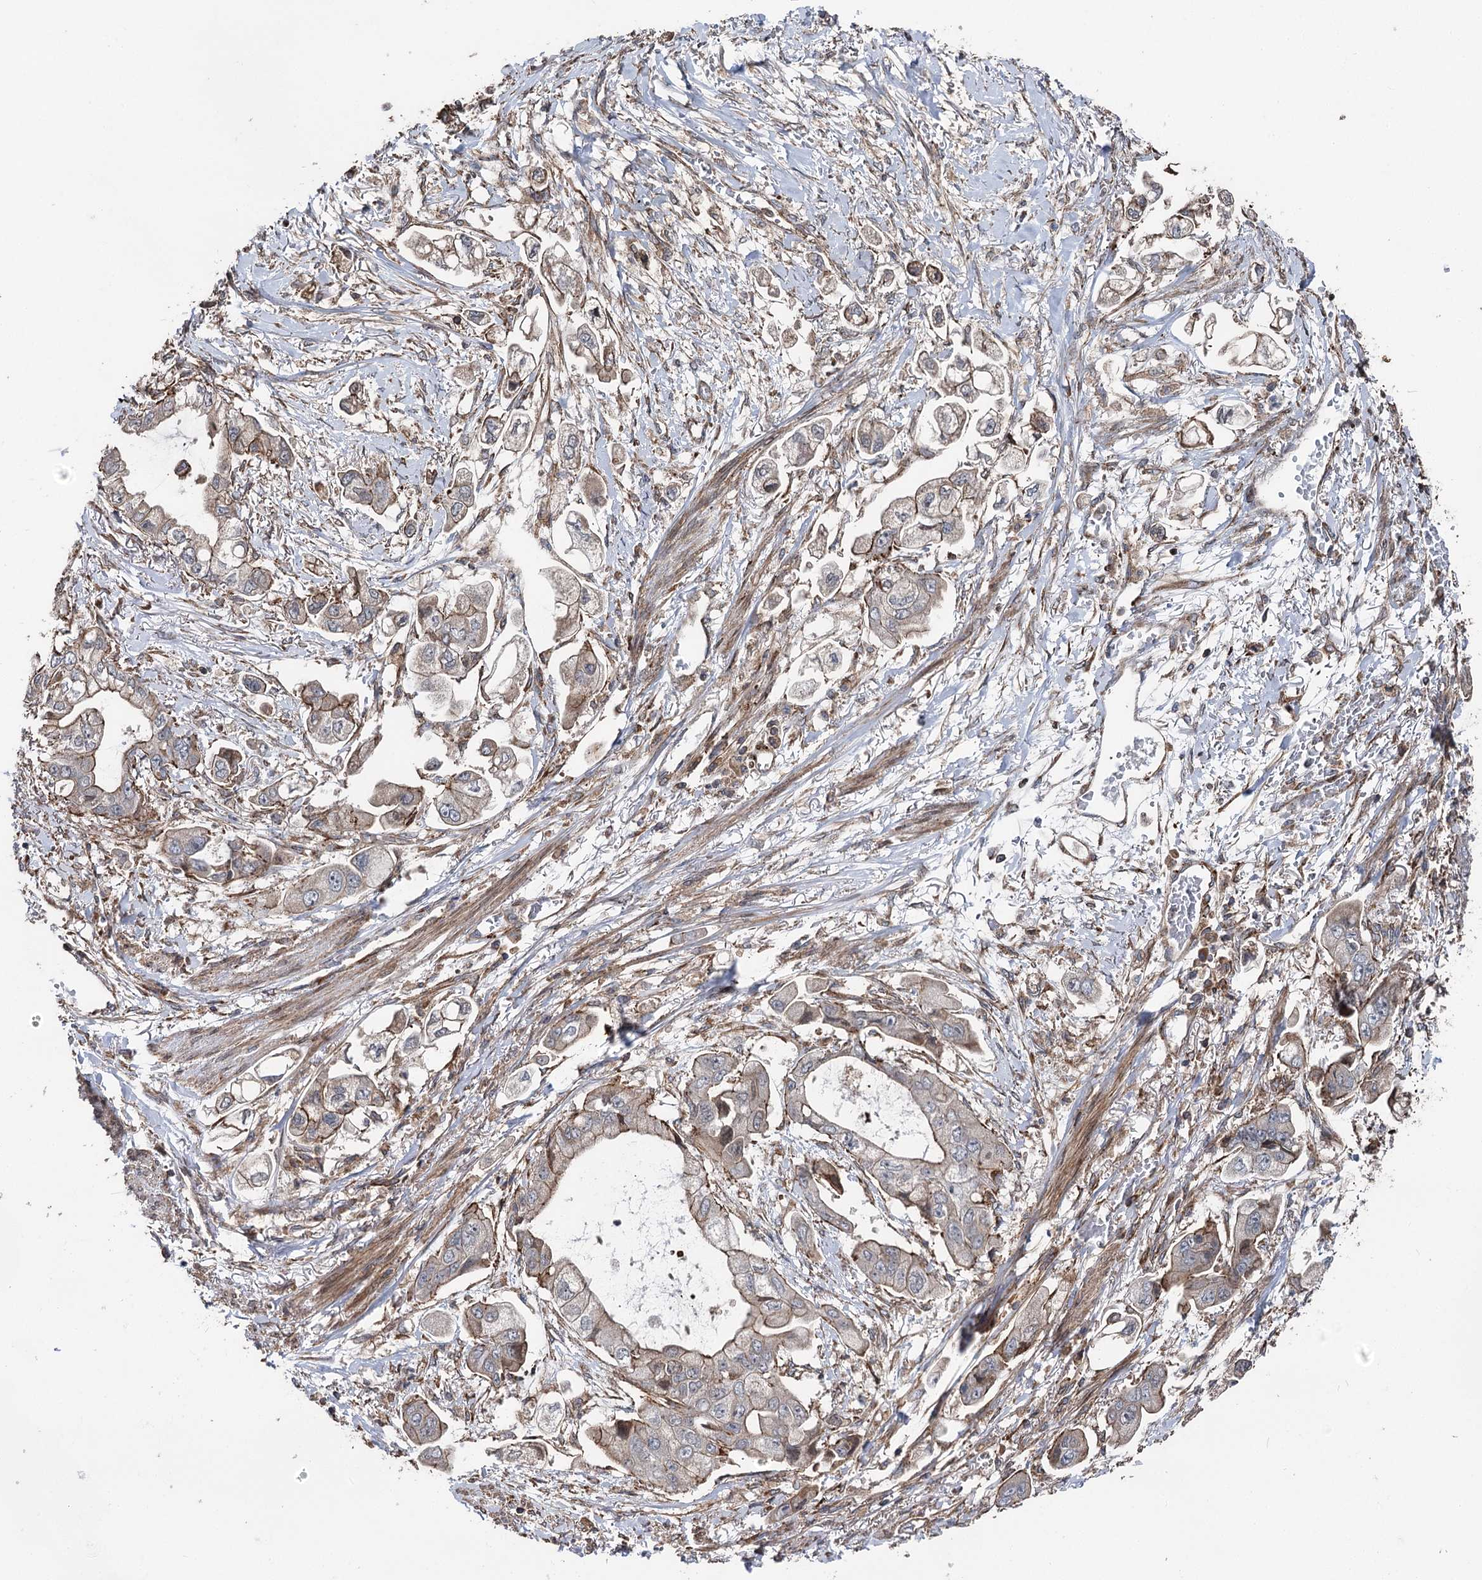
{"staining": {"intensity": "moderate", "quantity": ">75%", "location": "cytoplasmic/membranous"}, "tissue": "stomach cancer", "cell_type": "Tumor cells", "image_type": "cancer", "snomed": [{"axis": "morphology", "description": "Adenocarcinoma, NOS"}, {"axis": "topography", "description": "Stomach"}], "caption": "Moderate cytoplasmic/membranous staining for a protein is identified in about >75% of tumor cells of adenocarcinoma (stomach) using immunohistochemistry (IHC).", "gene": "ITFG2", "patient": {"sex": "male", "age": 62}}